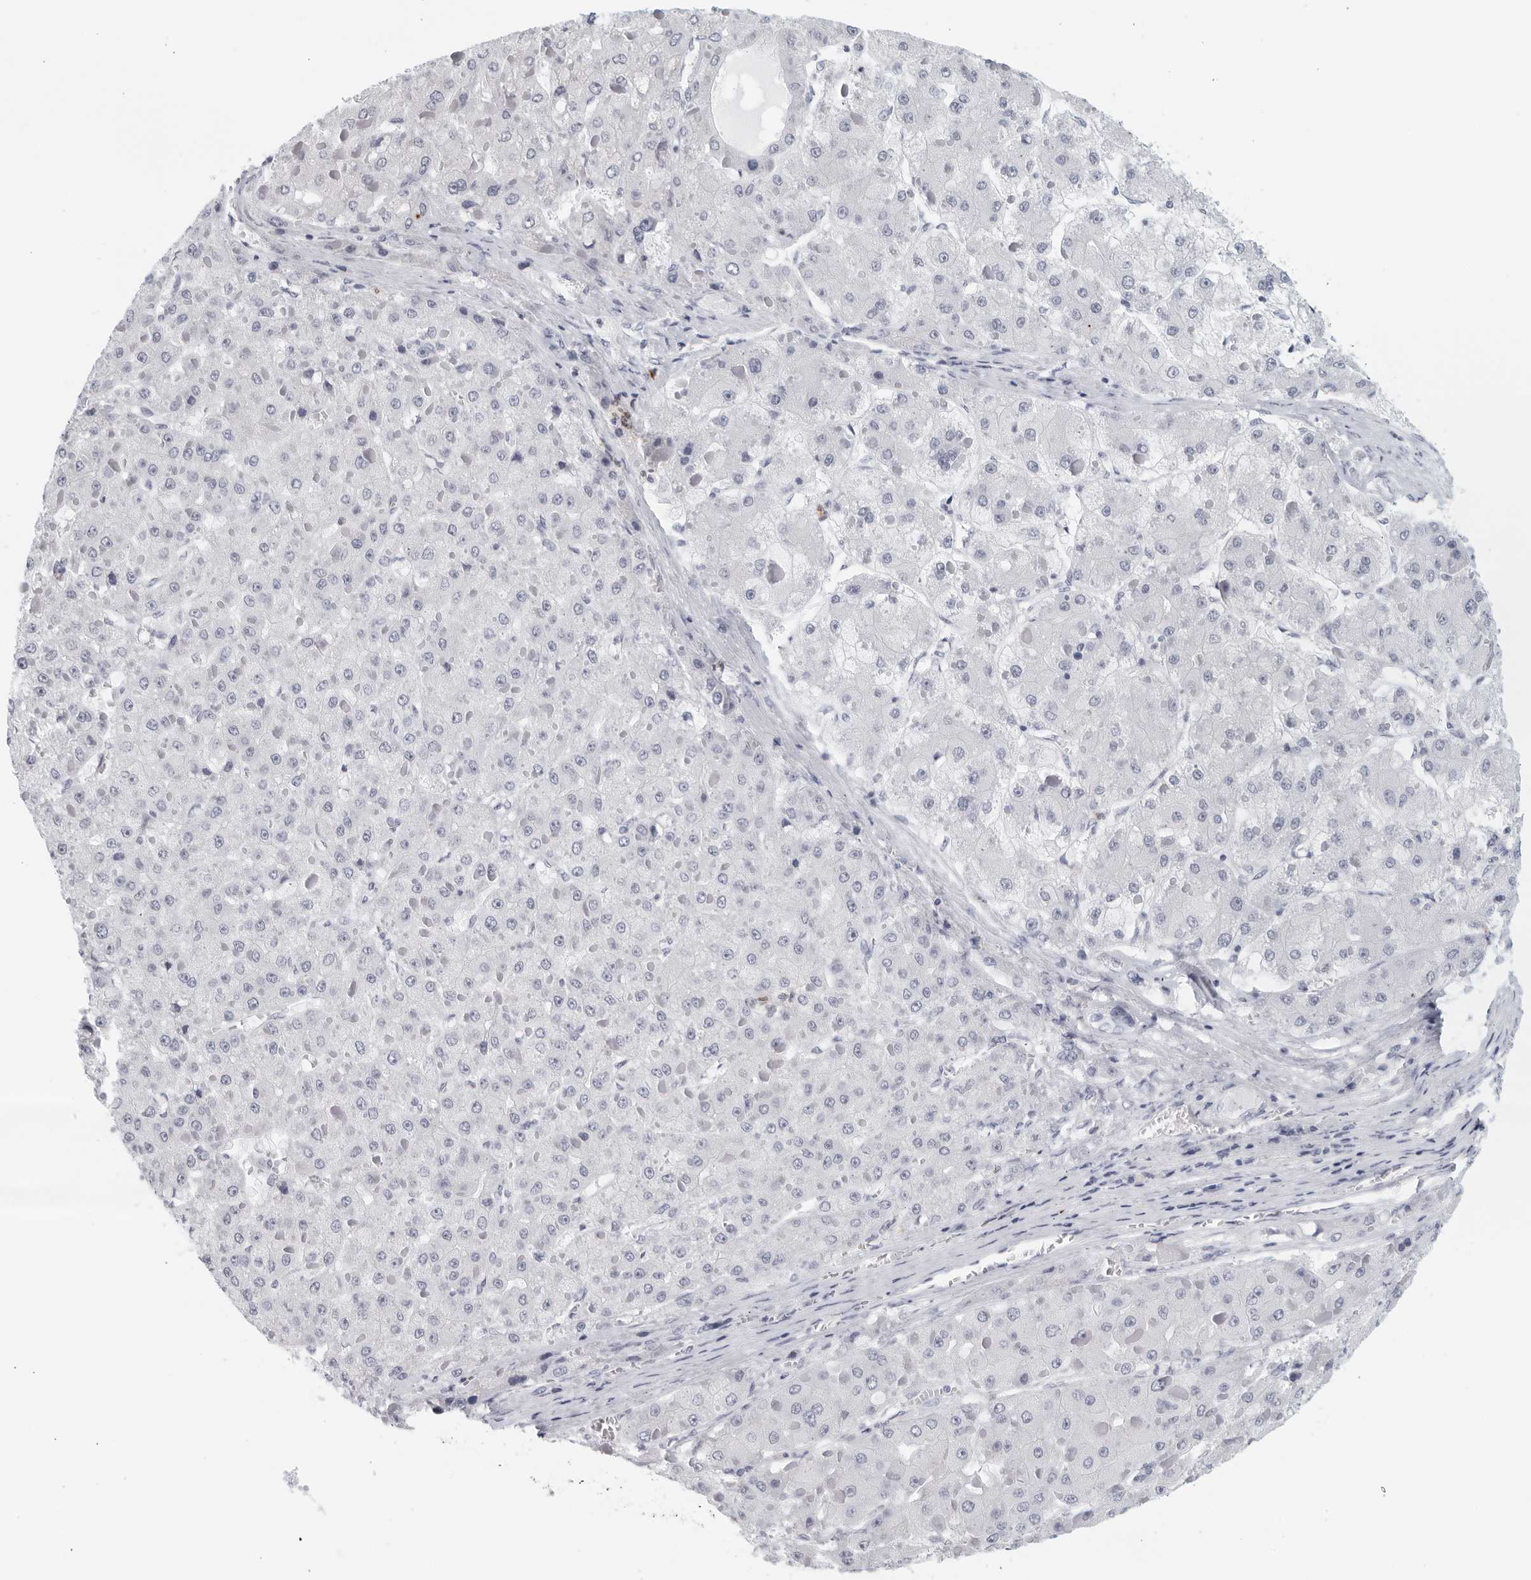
{"staining": {"intensity": "negative", "quantity": "none", "location": "none"}, "tissue": "liver cancer", "cell_type": "Tumor cells", "image_type": "cancer", "snomed": [{"axis": "morphology", "description": "Carcinoma, Hepatocellular, NOS"}, {"axis": "topography", "description": "Liver"}], "caption": "Image shows no protein staining in tumor cells of liver cancer (hepatocellular carcinoma) tissue. (DAB (3,3'-diaminobenzidine) immunohistochemistry with hematoxylin counter stain).", "gene": "KLK7", "patient": {"sex": "female", "age": 73}}